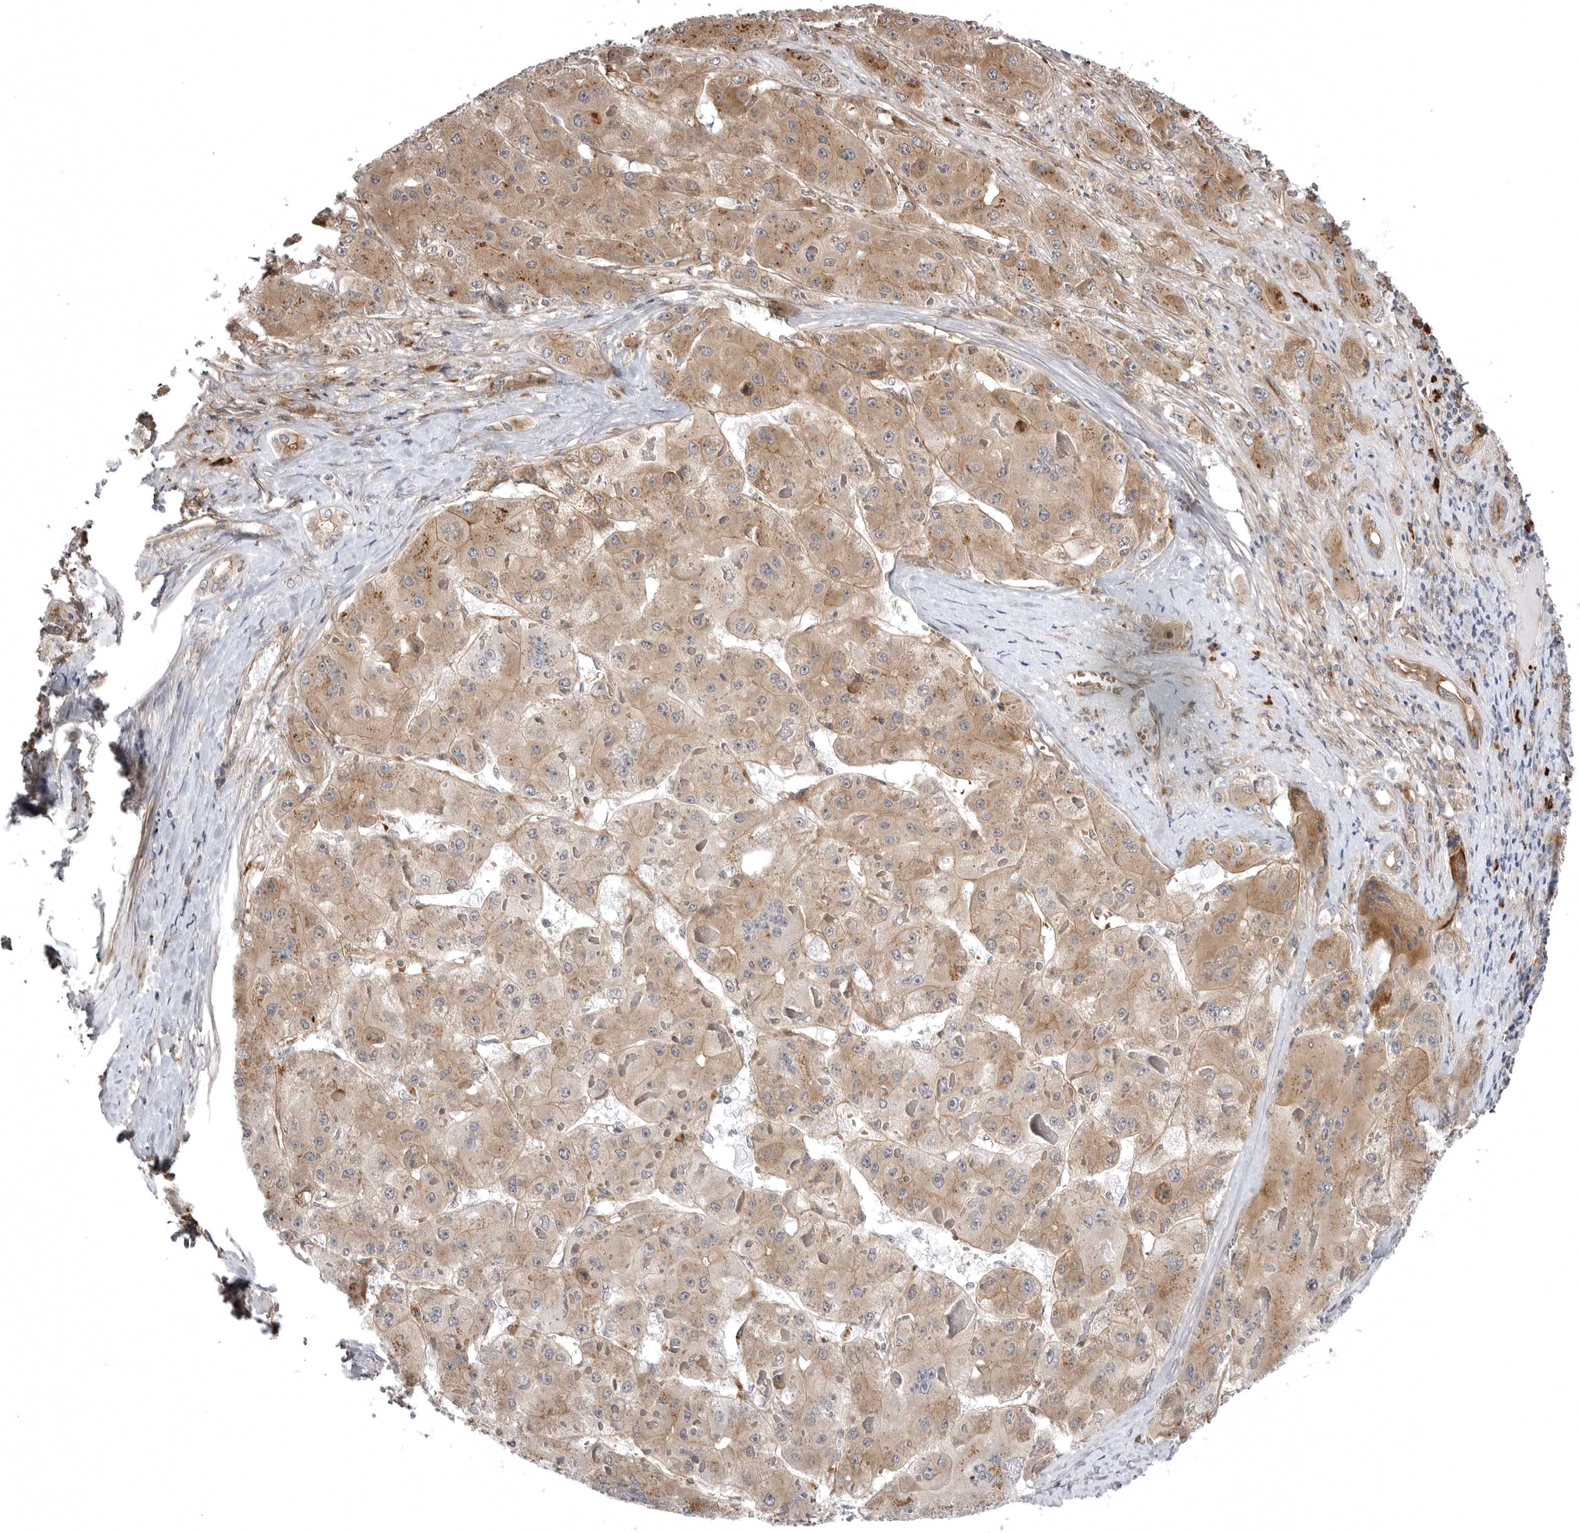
{"staining": {"intensity": "moderate", "quantity": ">75%", "location": "cytoplasmic/membranous"}, "tissue": "liver cancer", "cell_type": "Tumor cells", "image_type": "cancer", "snomed": [{"axis": "morphology", "description": "Carcinoma, Hepatocellular, NOS"}, {"axis": "topography", "description": "Liver"}], "caption": "Brown immunohistochemical staining in human liver cancer (hepatocellular carcinoma) shows moderate cytoplasmic/membranous positivity in about >75% of tumor cells.", "gene": "ARL5A", "patient": {"sex": "female", "age": 73}}